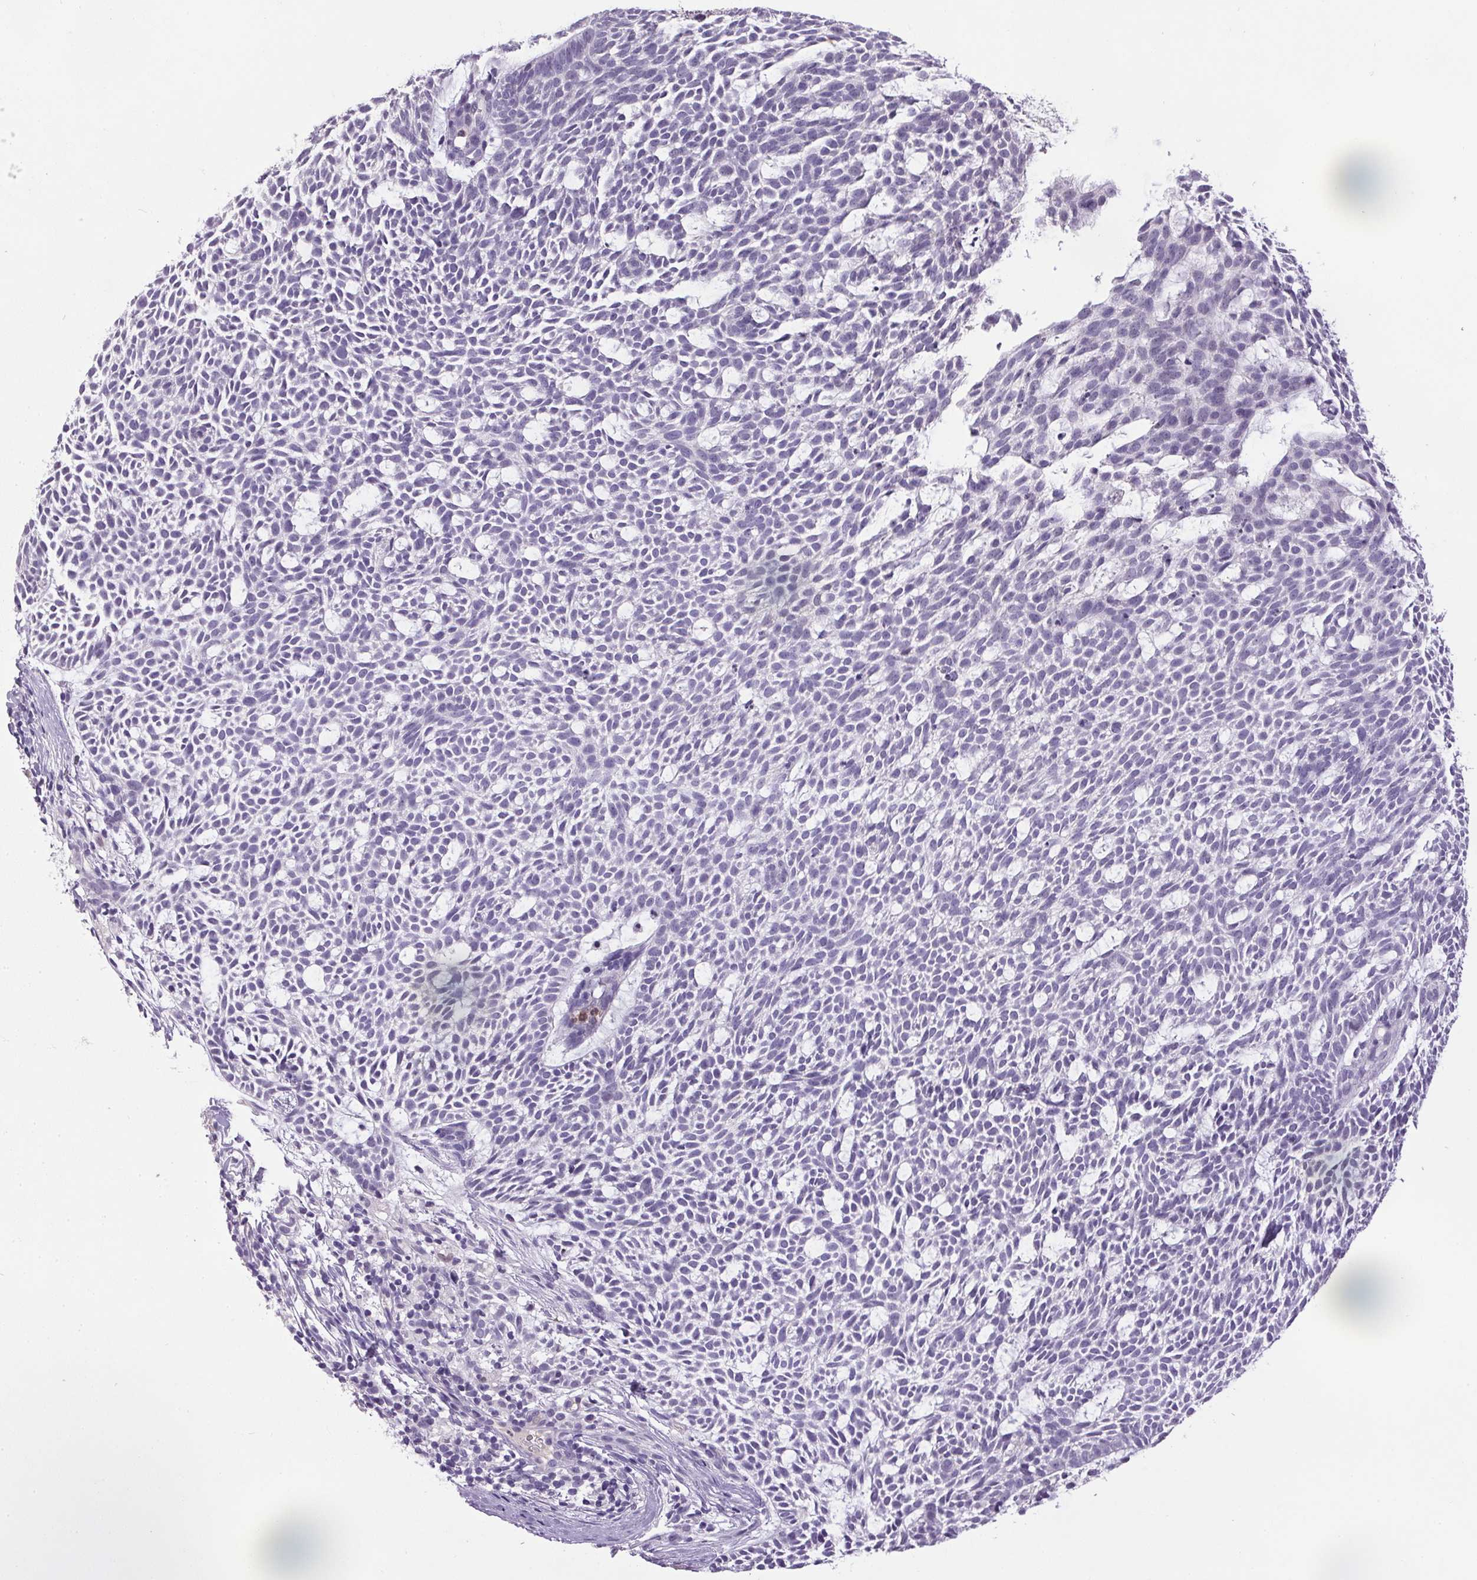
{"staining": {"intensity": "negative", "quantity": "none", "location": "none"}, "tissue": "skin cancer", "cell_type": "Tumor cells", "image_type": "cancer", "snomed": [{"axis": "morphology", "description": "Basal cell carcinoma"}, {"axis": "topography", "description": "Skin"}], "caption": "A photomicrograph of skin basal cell carcinoma stained for a protein demonstrates no brown staining in tumor cells.", "gene": "TRDN", "patient": {"sex": "male", "age": 83}}